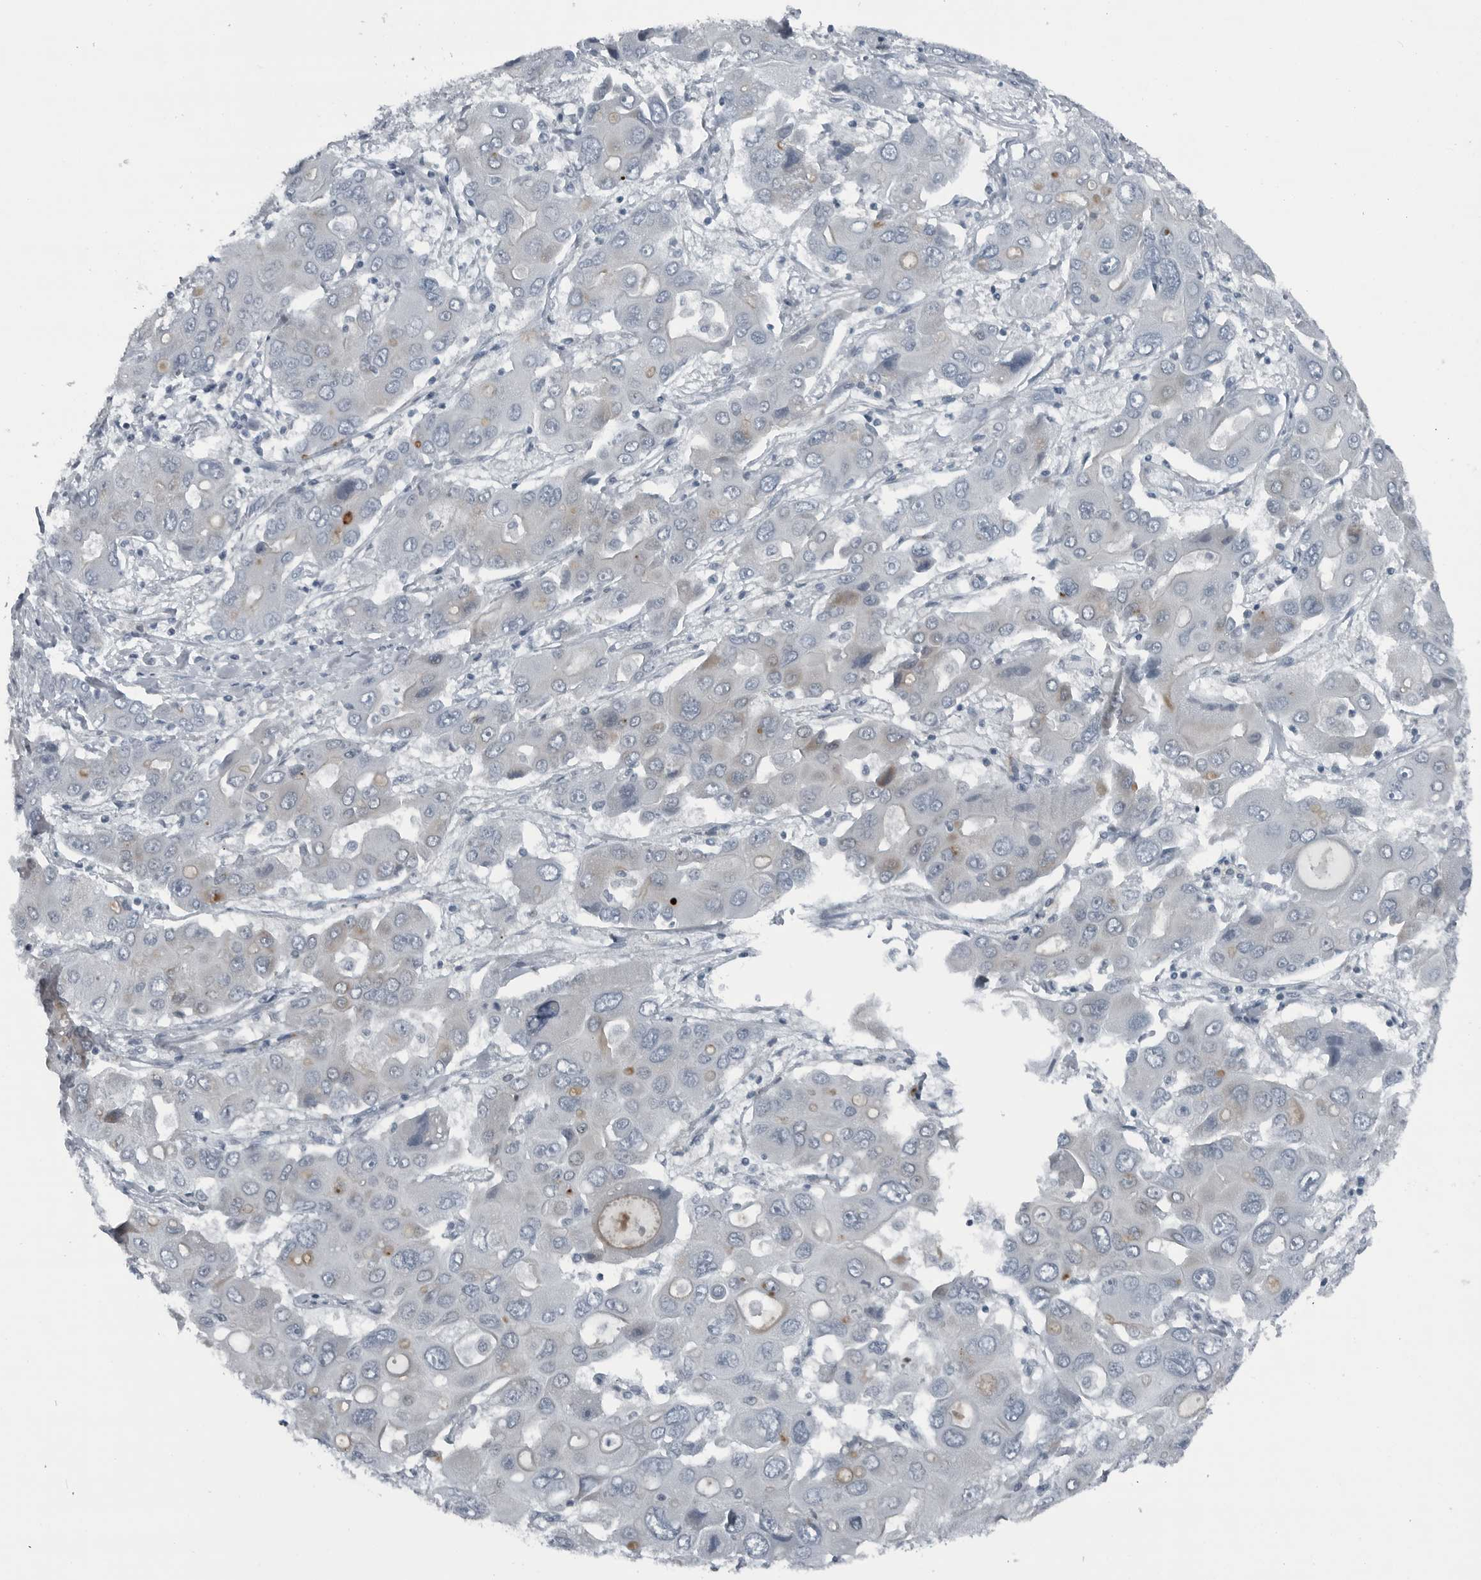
{"staining": {"intensity": "negative", "quantity": "none", "location": "none"}, "tissue": "liver cancer", "cell_type": "Tumor cells", "image_type": "cancer", "snomed": [{"axis": "morphology", "description": "Cholangiocarcinoma"}, {"axis": "topography", "description": "Liver"}], "caption": "Immunohistochemical staining of liver cholangiocarcinoma demonstrates no significant staining in tumor cells. The staining is performed using DAB brown chromogen with nuclei counter-stained in using hematoxylin.", "gene": "GAK", "patient": {"sex": "male", "age": 67}}